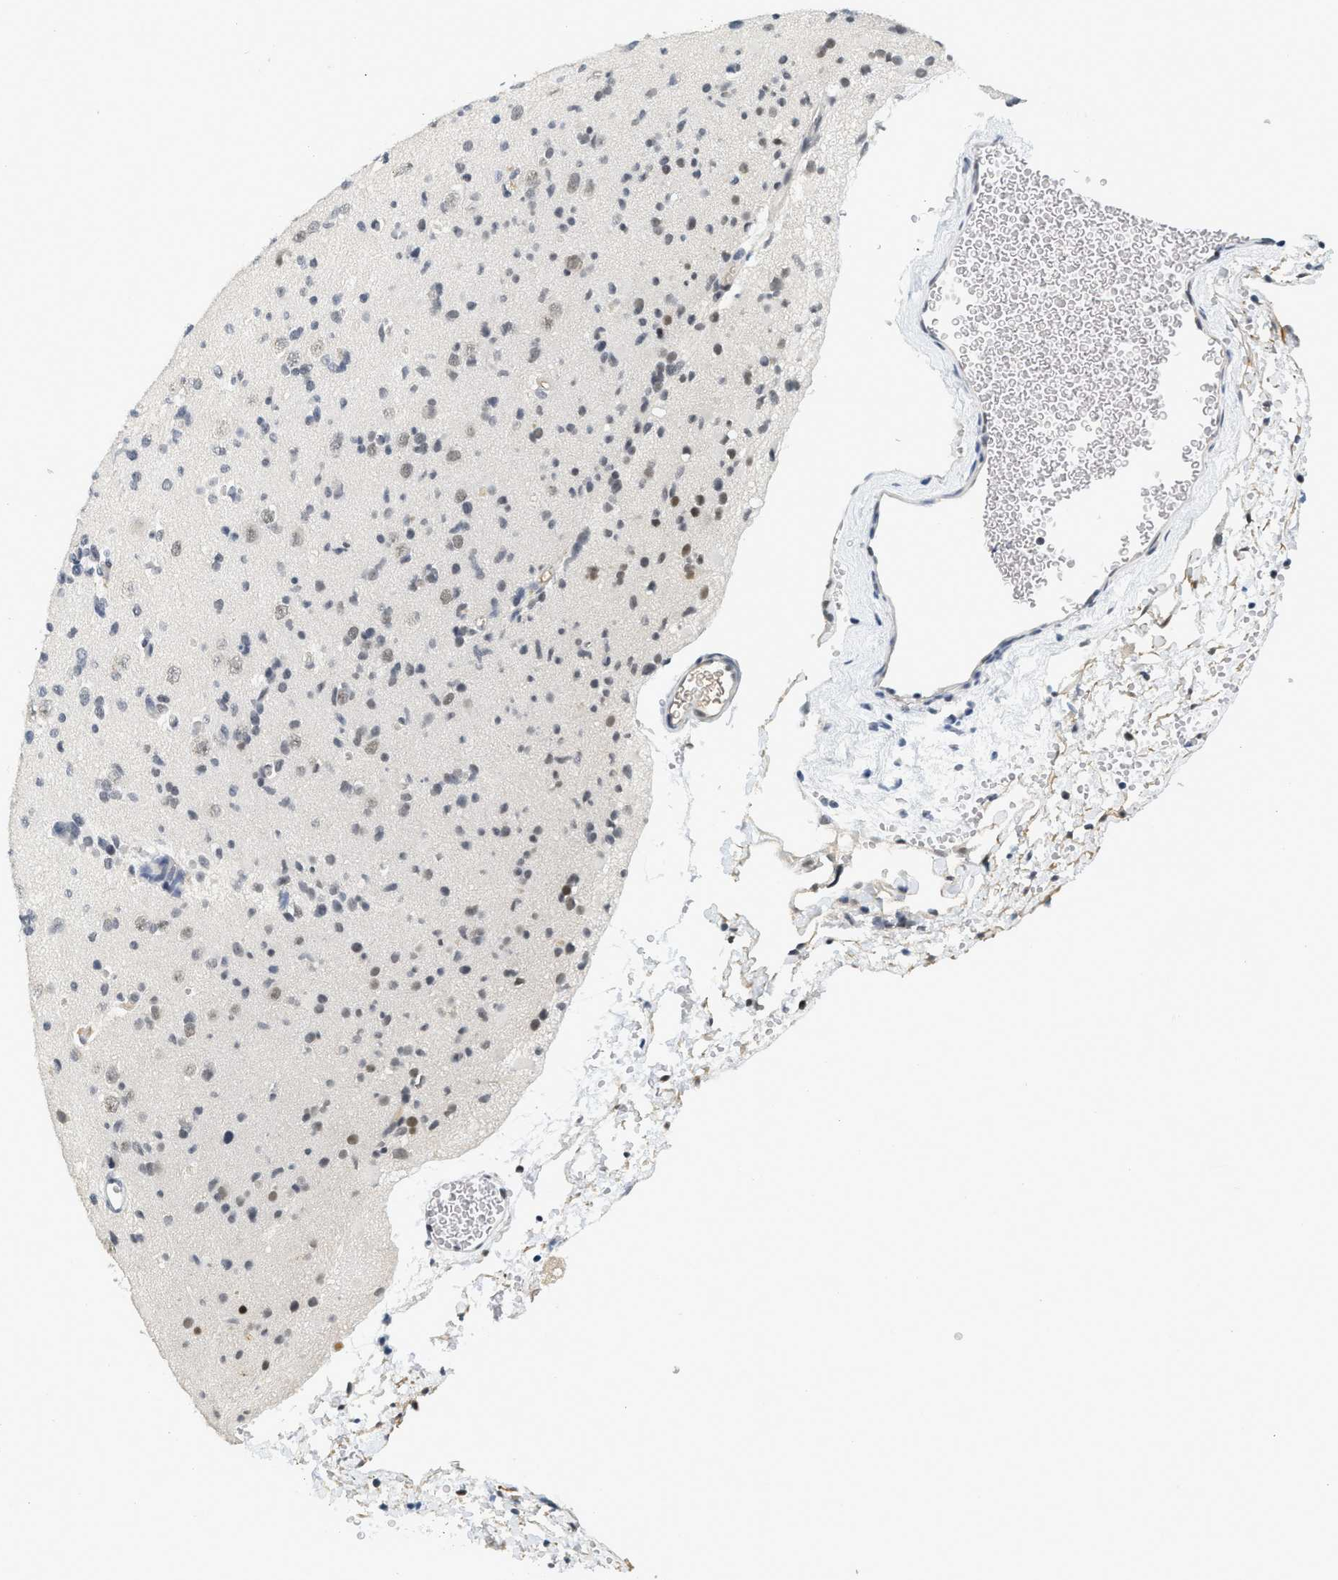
{"staining": {"intensity": "weak", "quantity": "25%-75%", "location": "nuclear"}, "tissue": "glioma", "cell_type": "Tumor cells", "image_type": "cancer", "snomed": [{"axis": "morphology", "description": "Glioma, malignant, Low grade"}, {"axis": "topography", "description": "Brain"}], "caption": "A histopathology image showing weak nuclear staining in about 25%-75% of tumor cells in malignant low-grade glioma, as visualized by brown immunohistochemical staining.", "gene": "MZF1", "patient": {"sex": "female", "age": 22}}